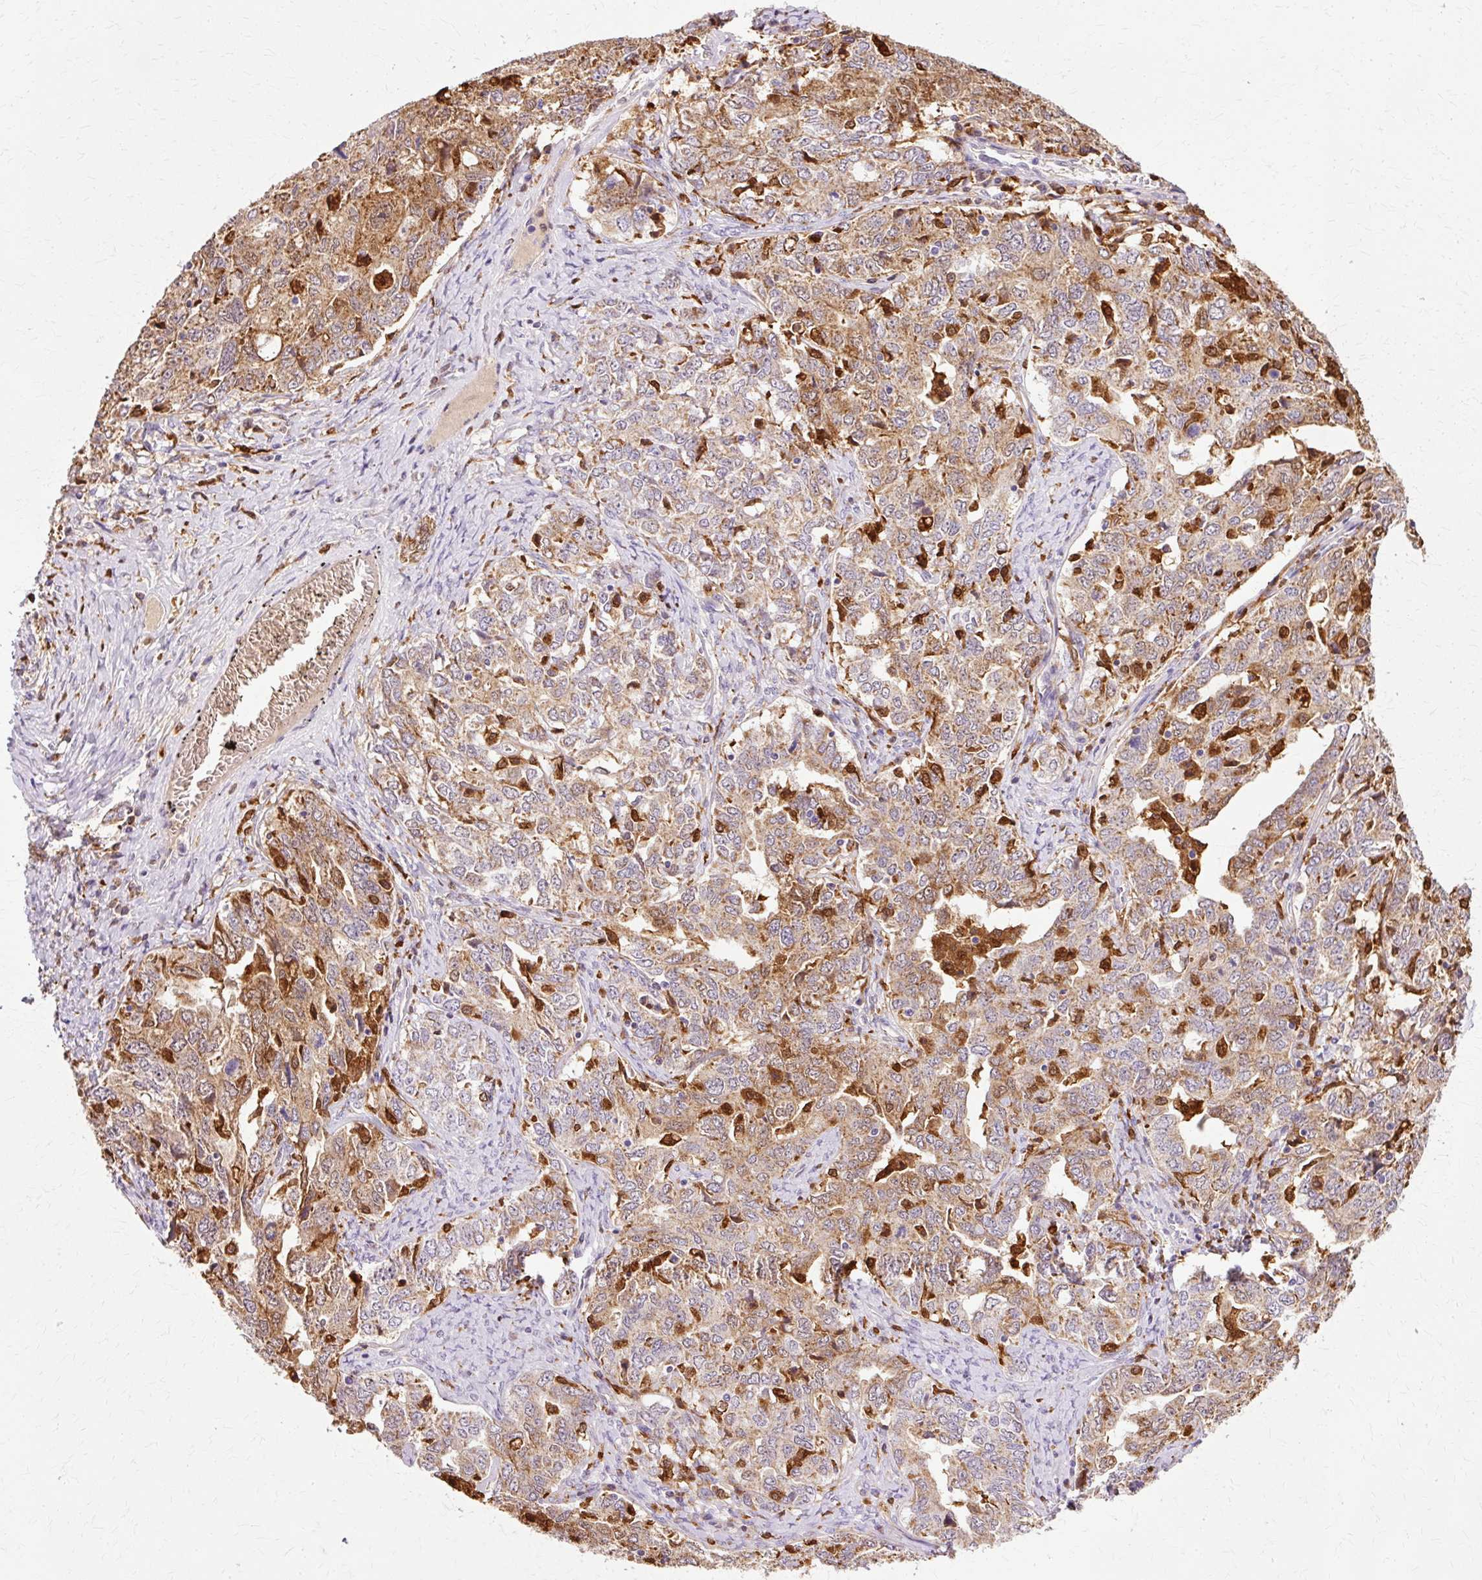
{"staining": {"intensity": "moderate", "quantity": "25%-75%", "location": "cytoplasmic/membranous"}, "tissue": "ovarian cancer", "cell_type": "Tumor cells", "image_type": "cancer", "snomed": [{"axis": "morphology", "description": "Carcinoma, endometroid"}, {"axis": "topography", "description": "Ovary"}], "caption": "Approximately 25%-75% of tumor cells in human ovarian cancer (endometroid carcinoma) display moderate cytoplasmic/membranous protein expression as visualized by brown immunohistochemical staining.", "gene": "GPX1", "patient": {"sex": "female", "age": 62}}